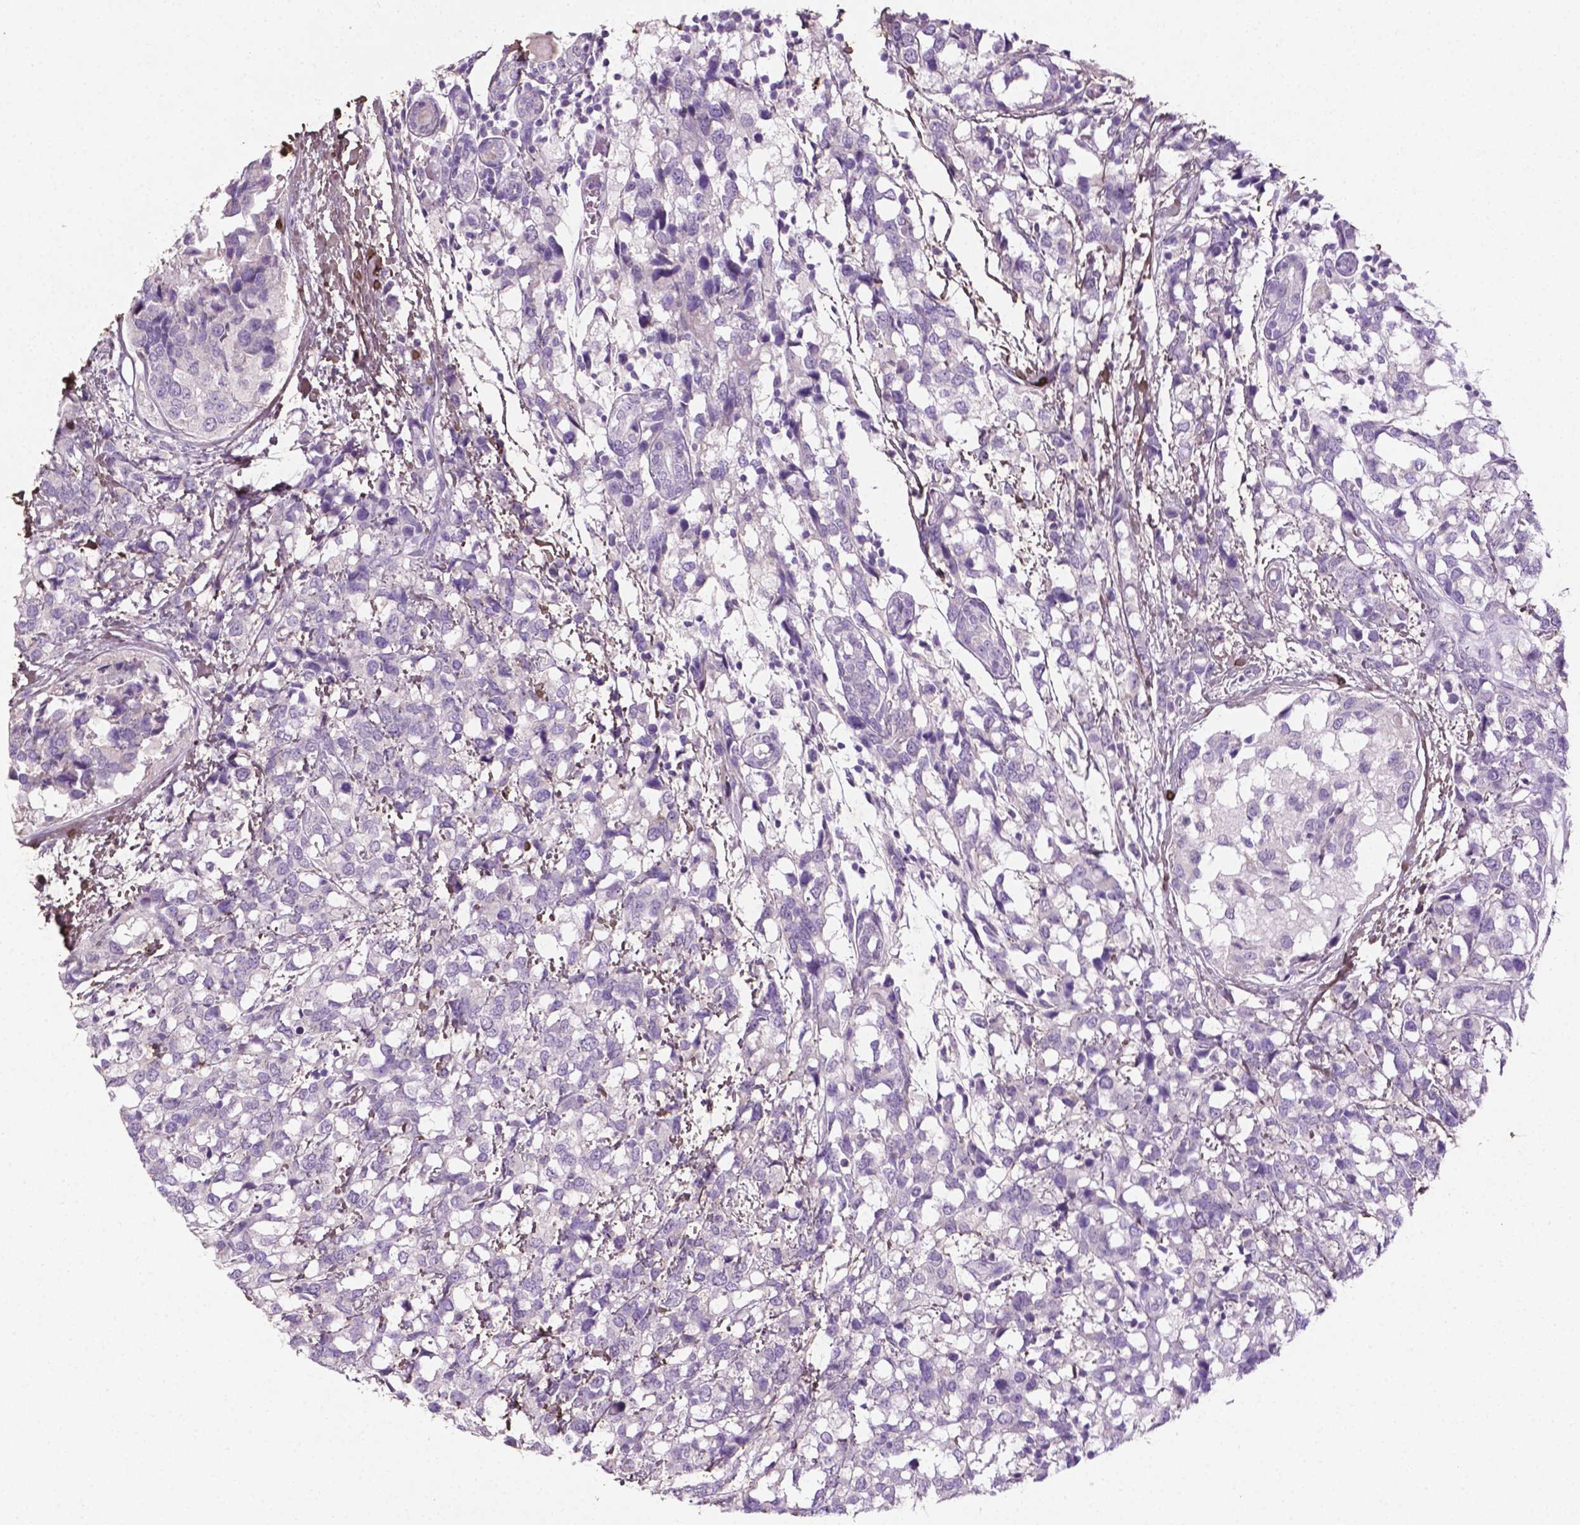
{"staining": {"intensity": "negative", "quantity": "none", "location": "none"}, "tissue": "breast cancer", "cell_type": "Tumor cells", "image_type": "cancer", "snomed": [{"axis": "morphology", "description": "Lobular carcinoma"}, {"axis": "topography", "description": "Breast"}], "caption": "Immunohistochemistry (IHC) micrograph of human breast lobular carcinoma stained for a protein (brown), which exhibits no positivity in tumor cells.", "gene": "DLG2", "patient": {"sex": "female", "age": 59}}